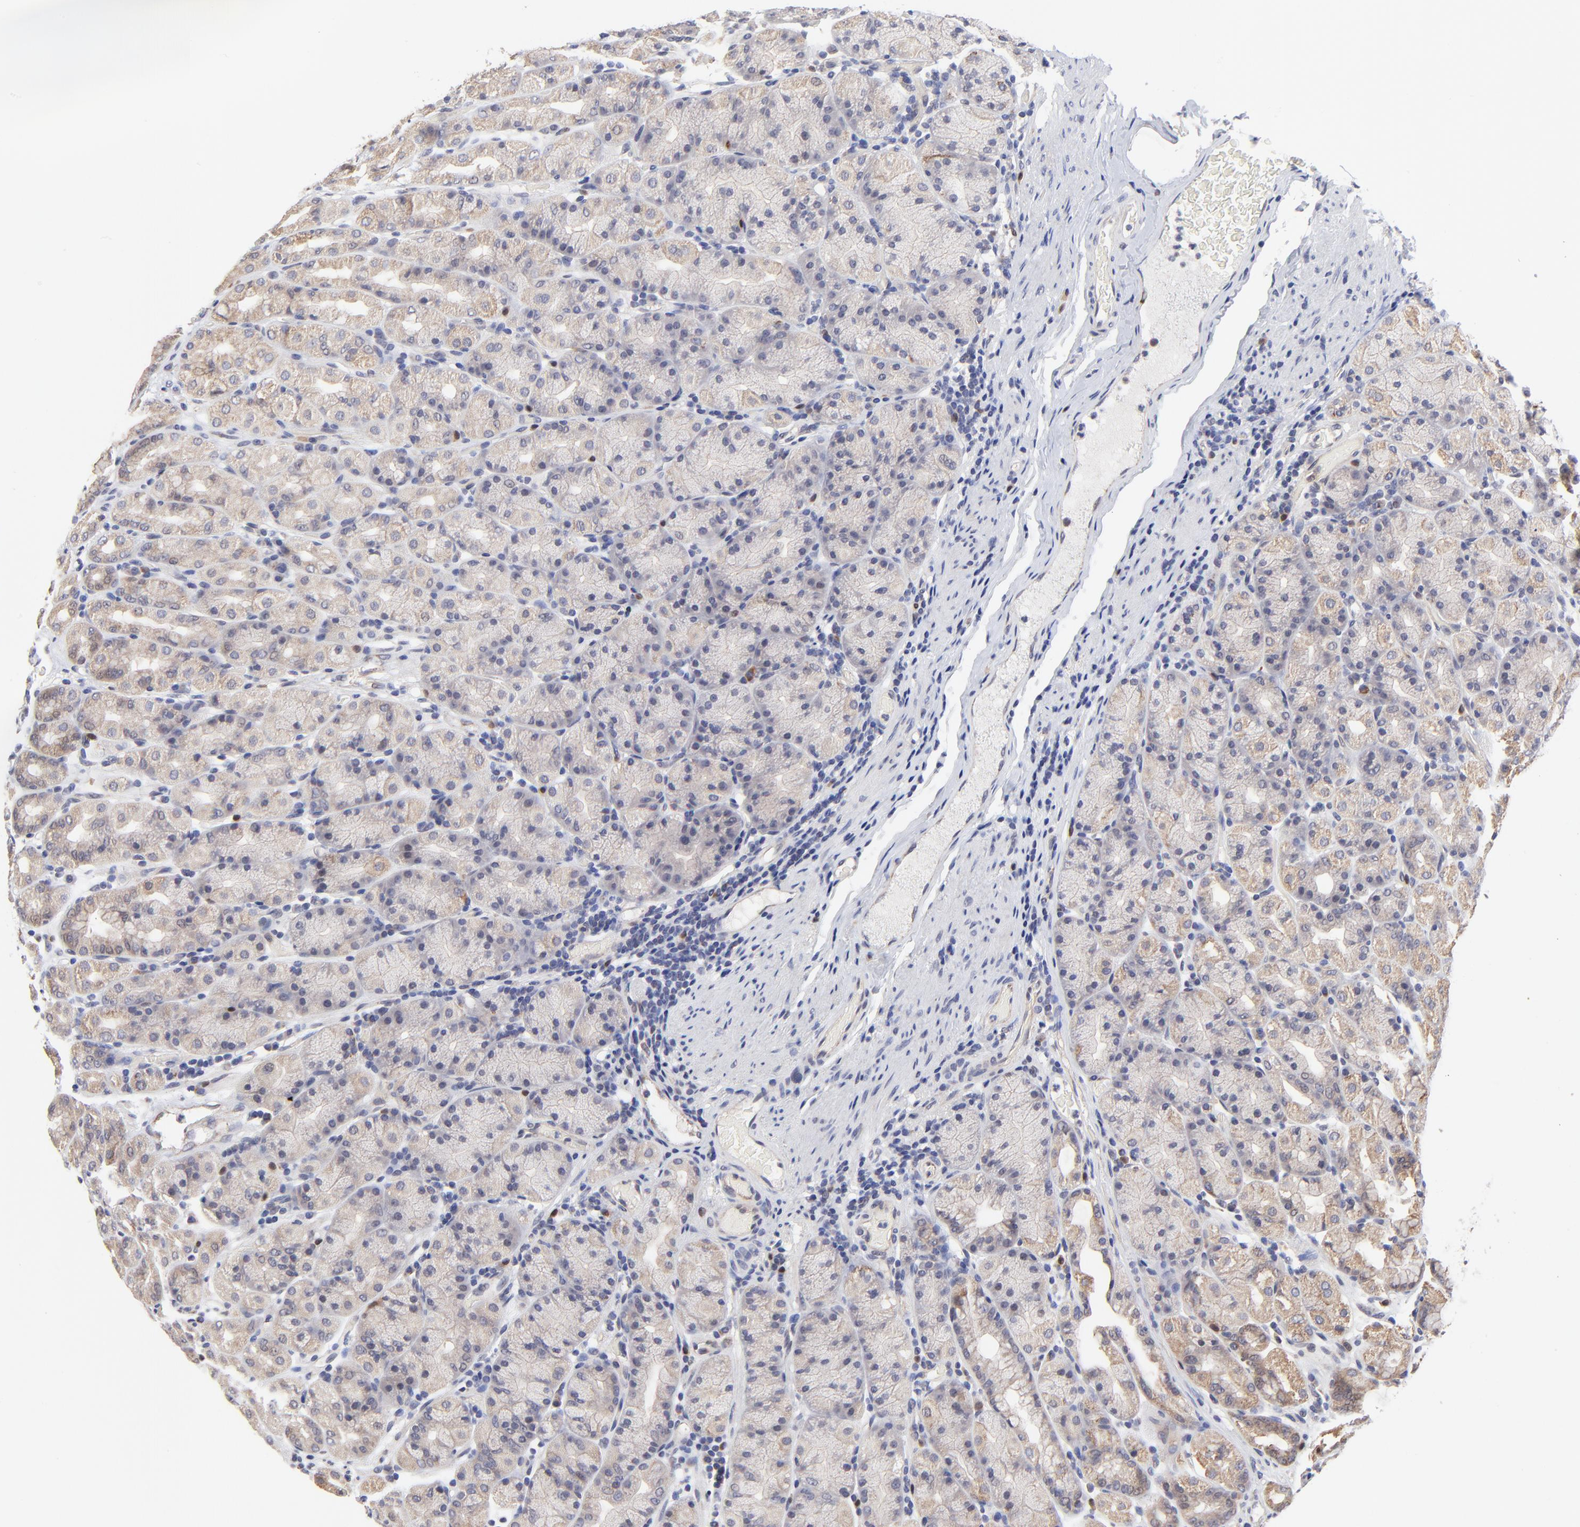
{"staining": {"intensity": "moderate", "quantity": ">75%", "location": "cytoplasmic/membranous"}, "tissue": "stomach", "cell_type": "Glandular cells", "image_type": "normal", "snomed": [{"axis": "morphology", "description": "Normal tissue, NOS"}, {"axis": "topography", "description": "Stomach, upper"}], "caption": "IHC staining of unremarkable stomach, which reveals medium levels of moderate cytoplasmic/membranous expression in about >75% of glandular cells indicating moderate cytoplasmic/membranous protein staining. The staining was performed using DAB (3,3'-diaminobenzidine) (brown) for protein detection and nuclei were counterstained in hematoxylin (blue).", "gene": "FBXL12", "patient": {"sex": "male", "age": 68}}